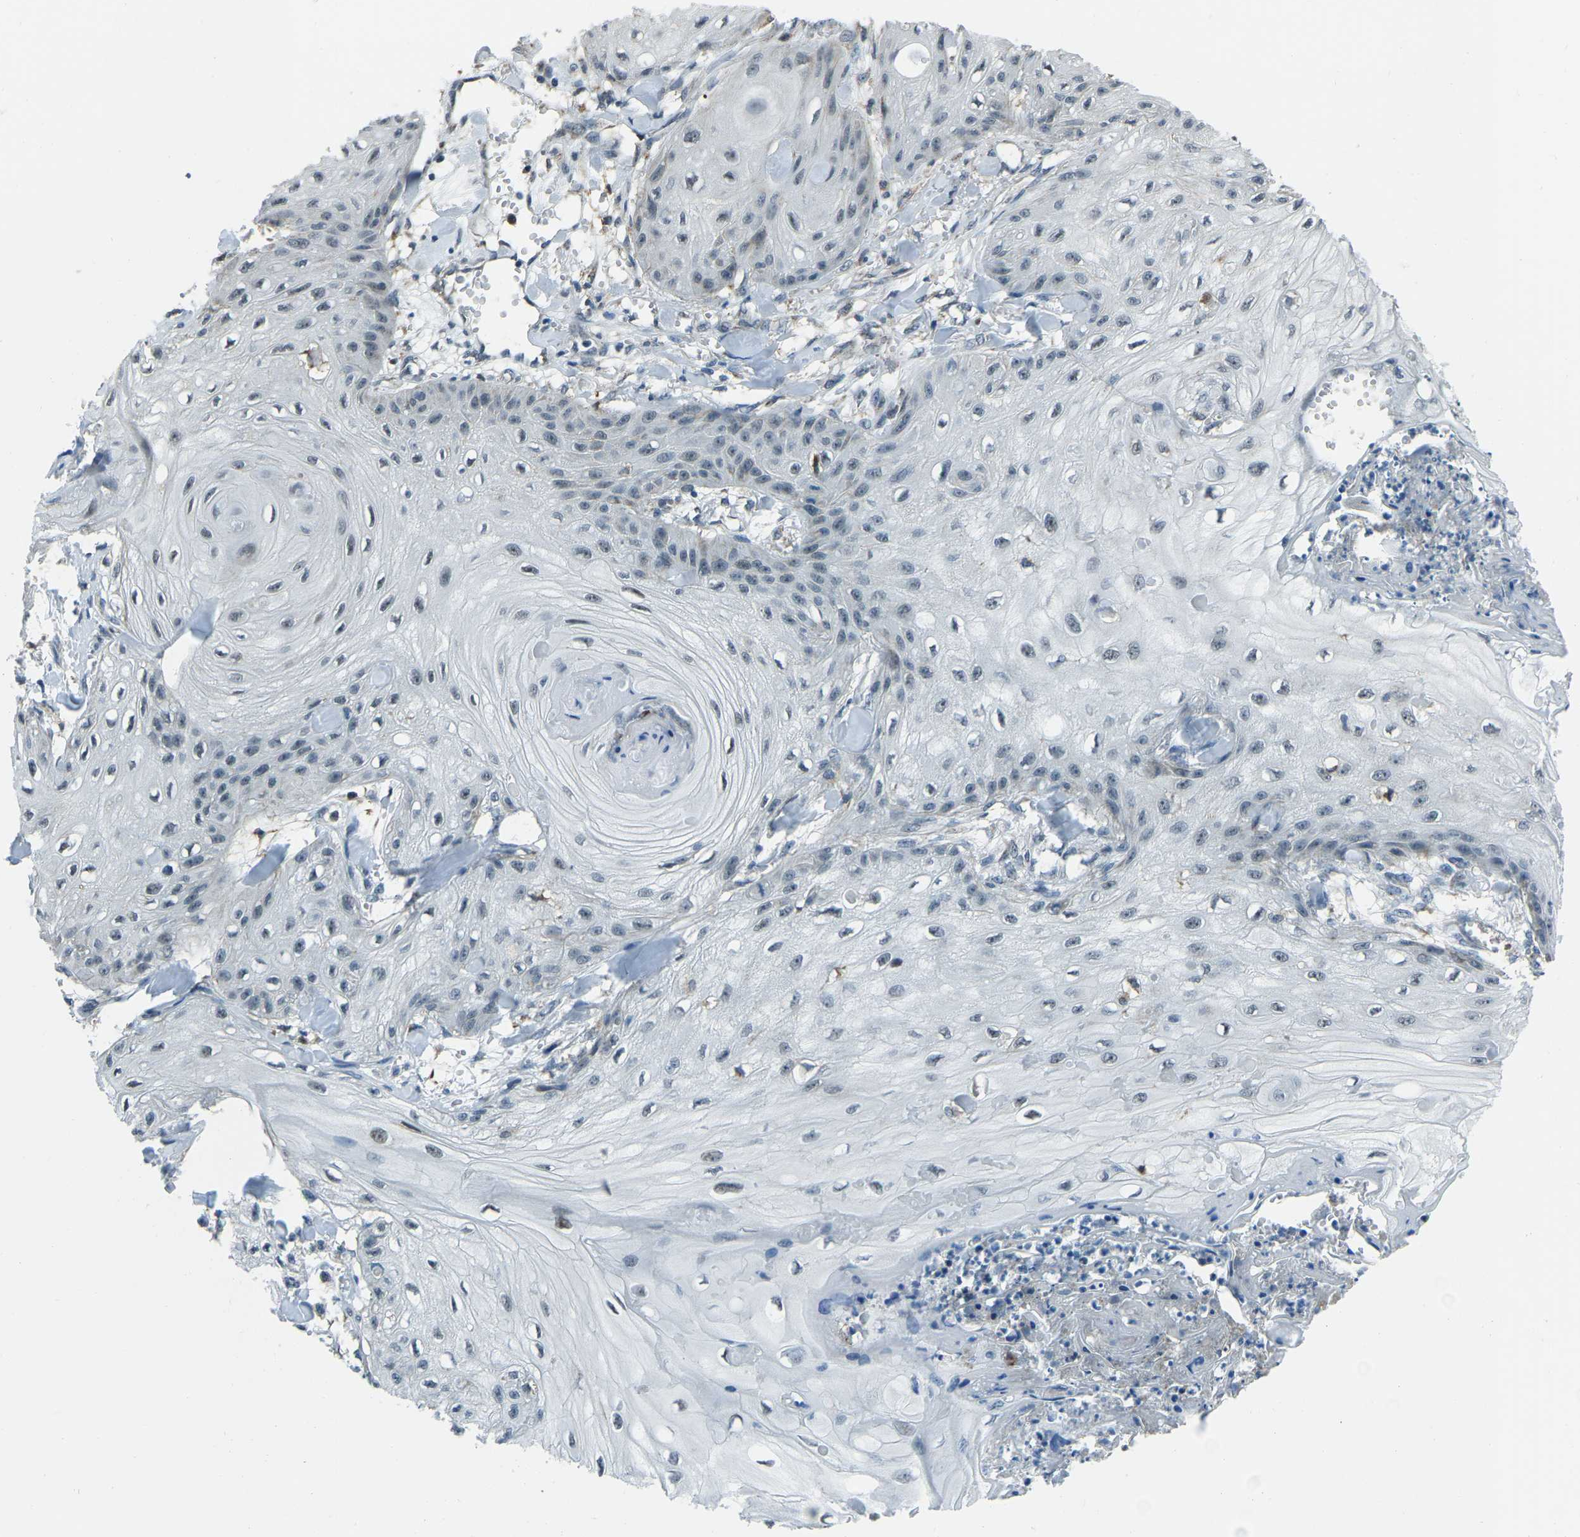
{"staining": {"intensity": "negative", "quantity": "none", "location": "none"}, "tissue": "skin cancer", "cell_type": "Tumor cells", "image_type": "cancer", "snomed": [{"axis": "morphology", "description": "Squamous cell carcinoma, NOS"}, {"axis": "topography", "description": "Skin"}], "caption": "Tumor cells show no significant protein positivity in squamous cell carcinoma (skin). (Immunohistochemistry (ihc), brightfield microscopy, high magnification).", "gene": "RBM33", "patient": {"sex": "male", "age": 74}}